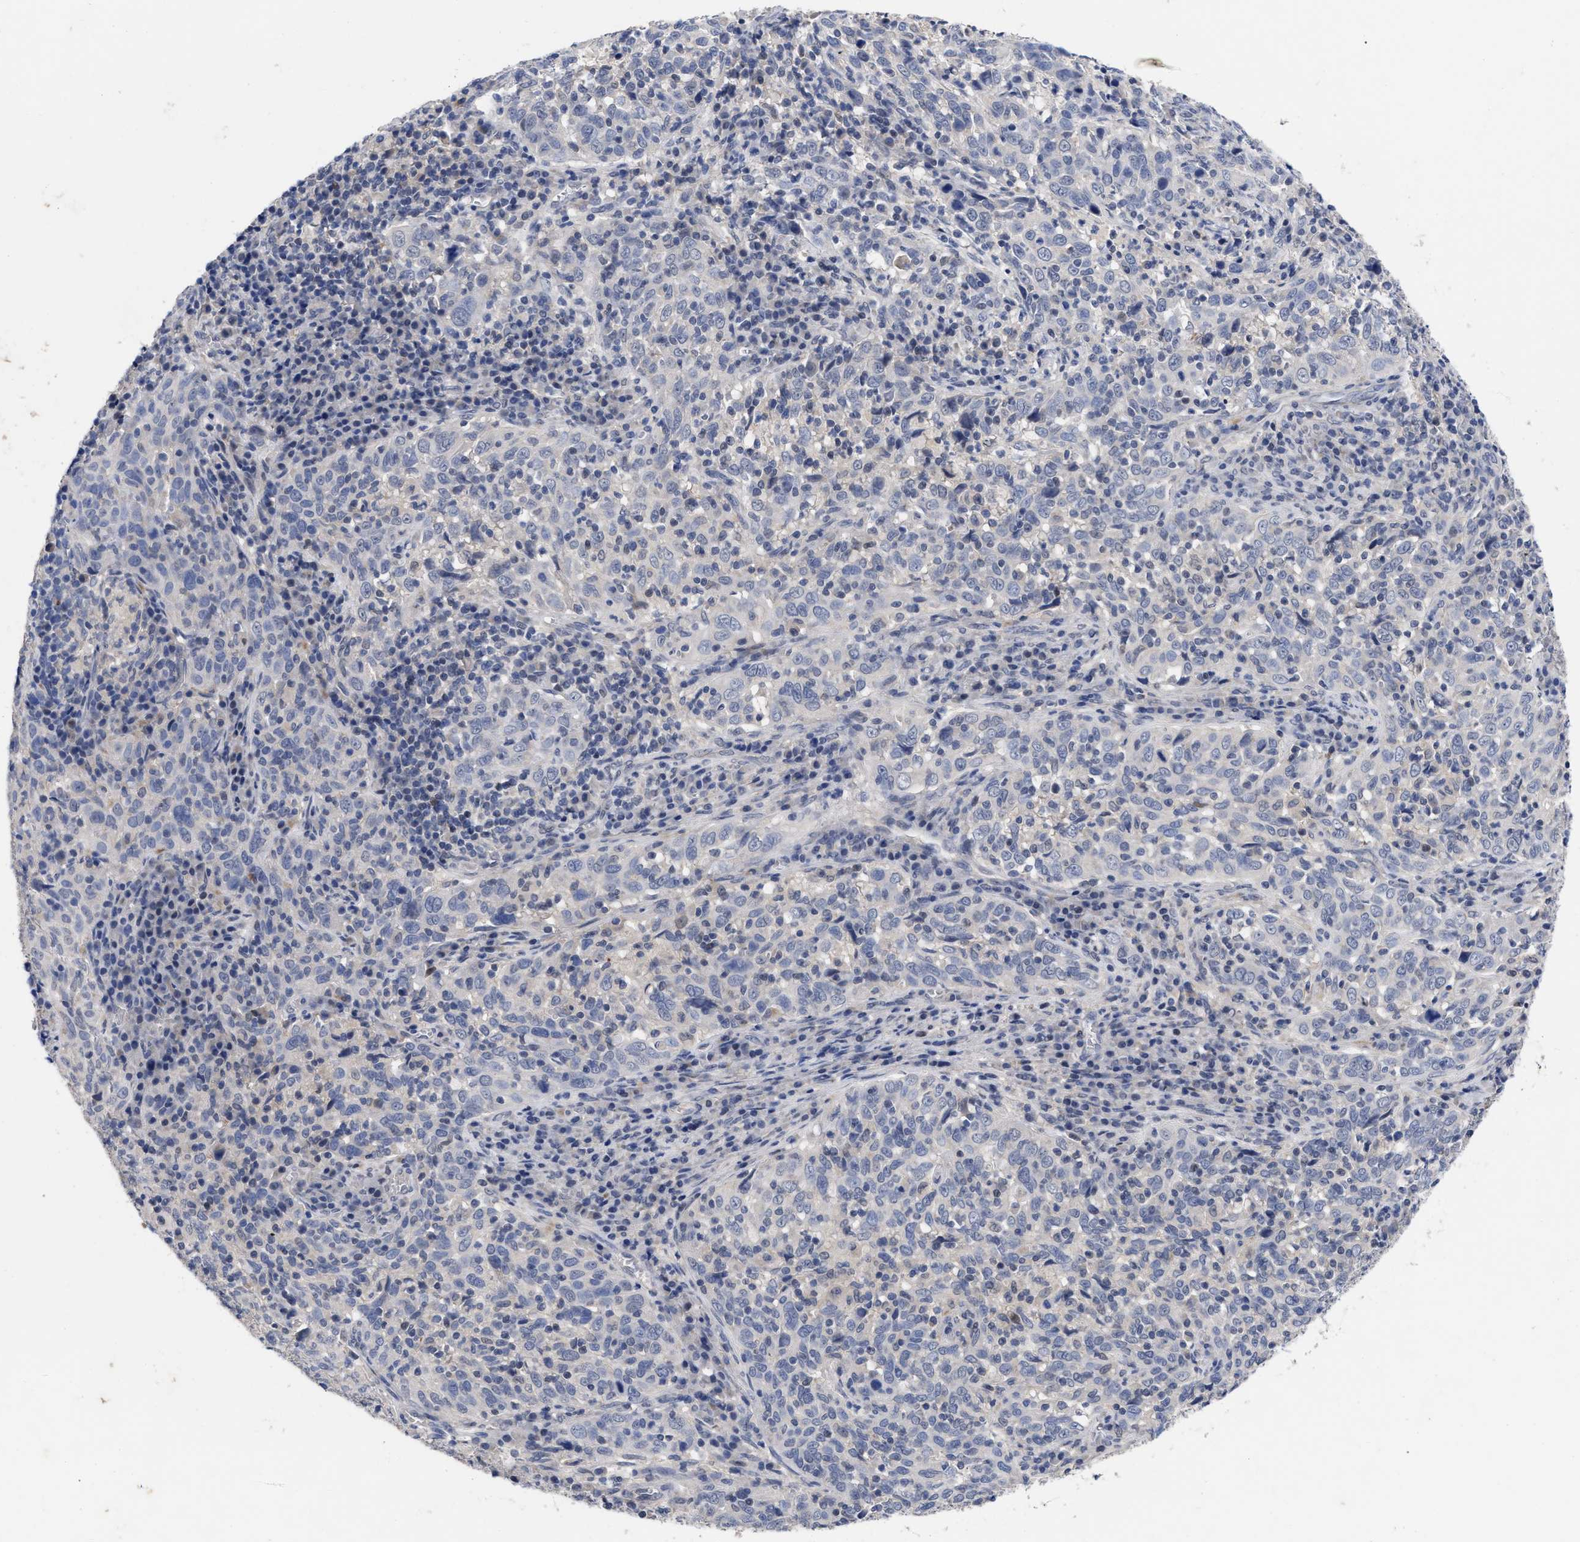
{"staining": {"intensity": "negative", "quantity": "none", "location": "none"}, "tissue": "cervical cancer", "cell_type": "Tumor cells", "image_type": "cancer", "snomed": [{"axis": "morphology", "description": "Squamous cell carcinoma, NOS"}, {"axis": "topography", "description": "Cervix"}], "caption": "An immunohistochemistry micrograph of cervical cancer (squamous cell carcinoma) is shown. There is no staining in tumor cells of cervical cancer (squamous cell carcinoma). (DAB (3,3'-diaminobenzidine) immunohistochemistry with hematoxylin counter stain).", "gene": "CCN5", "patient": {"sex": "female", "age": 46}}